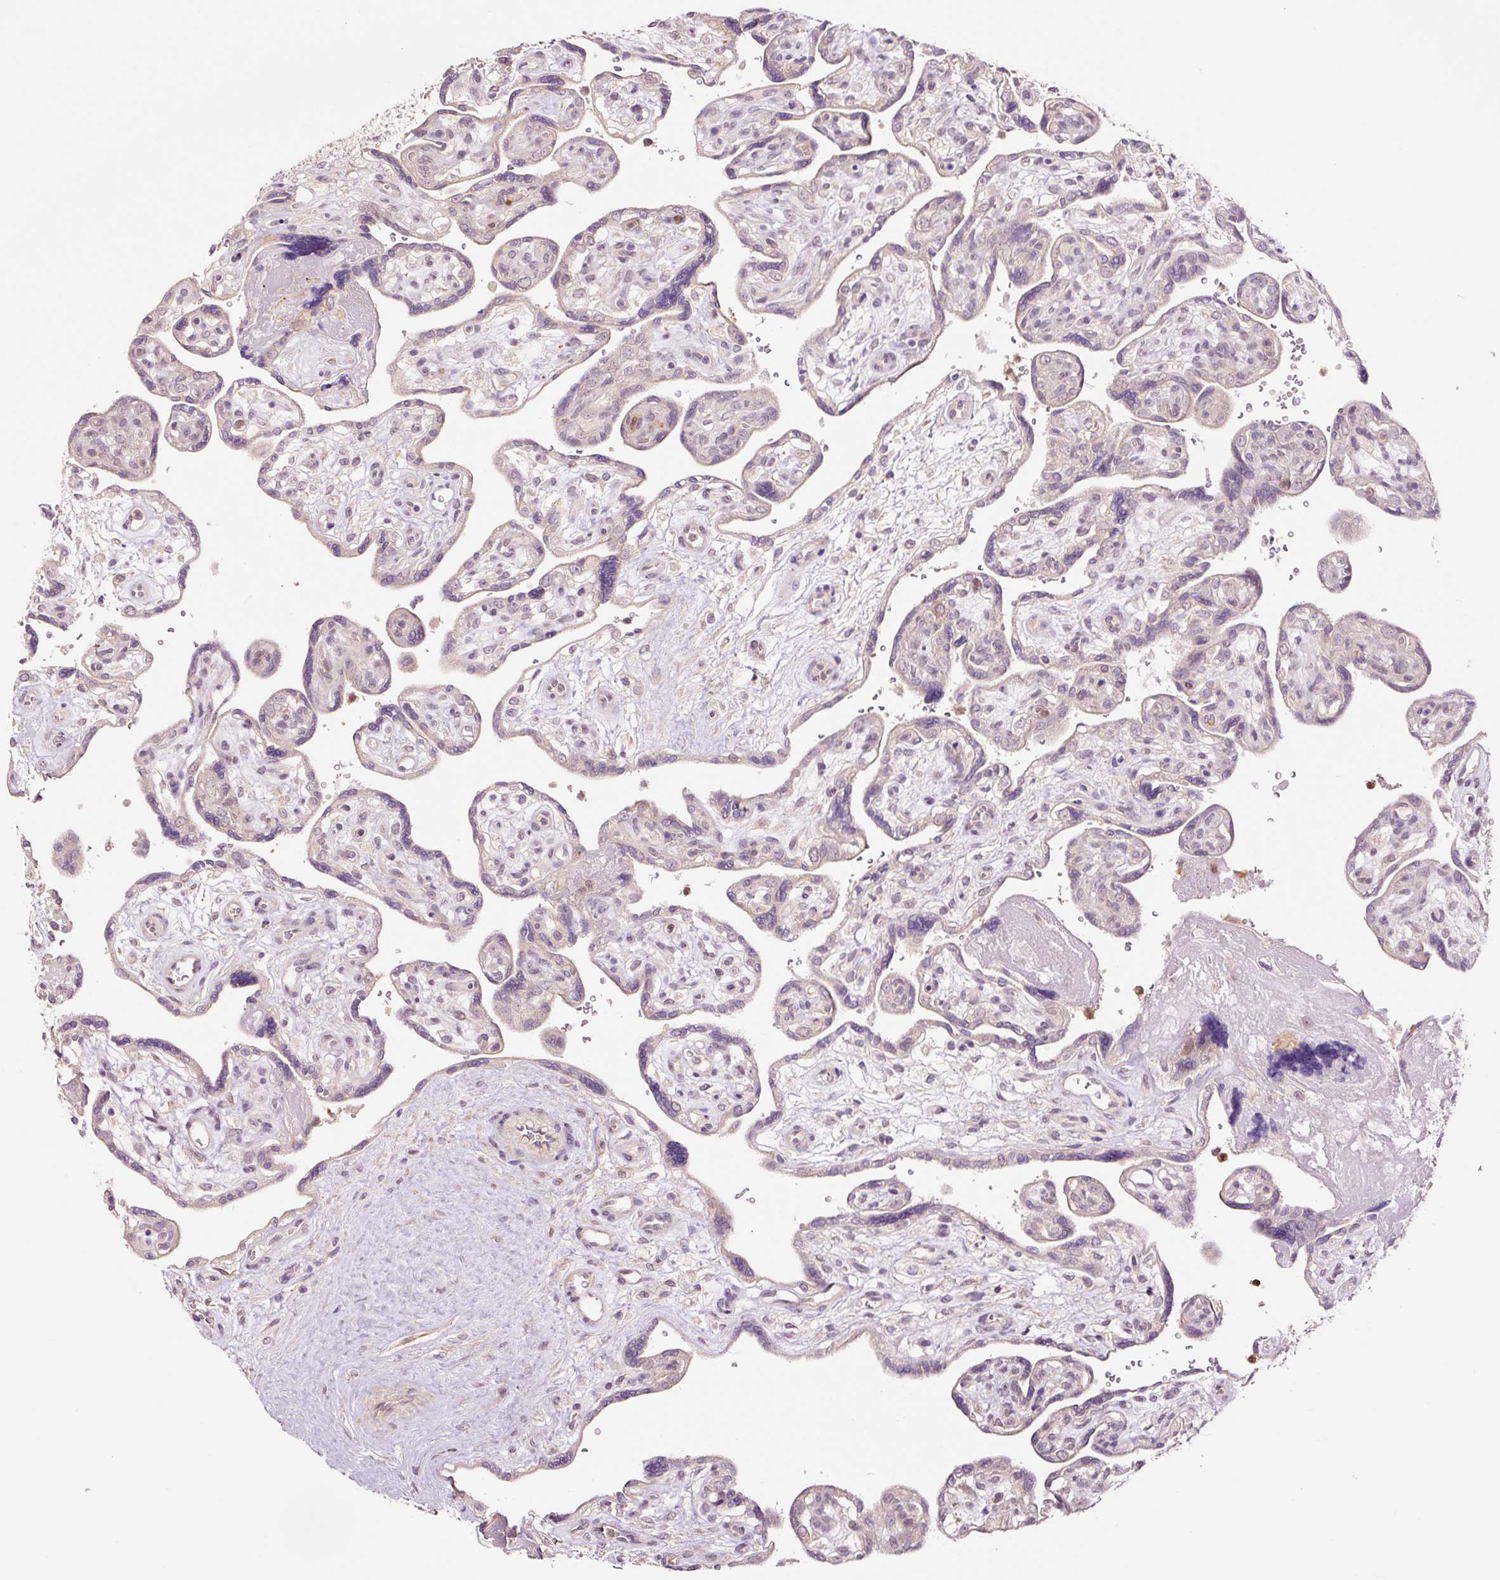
{"staining": {"intensity": "moderate", "quantity": ">75%", "location": "cytoplasmic/membranous,nuclear"}, "tissue": "placenta", "cell_type": "Decidual cells", "image_type": "normal", "snomed": [{"axis": "morphology", "description": "Normal tissue, NOS"}, {"axis": "topography", "description": "Placenta"}], "caption": "IHC micrograph of benign human placenta stained for a protein (brown), which reveals medium levels of moderate cytoplasmic/membranous,nuclear positivity in approximately >75% of decidual cells.", "gene": "FBXL14", "patient": {"sex": "female", "age": 39}}